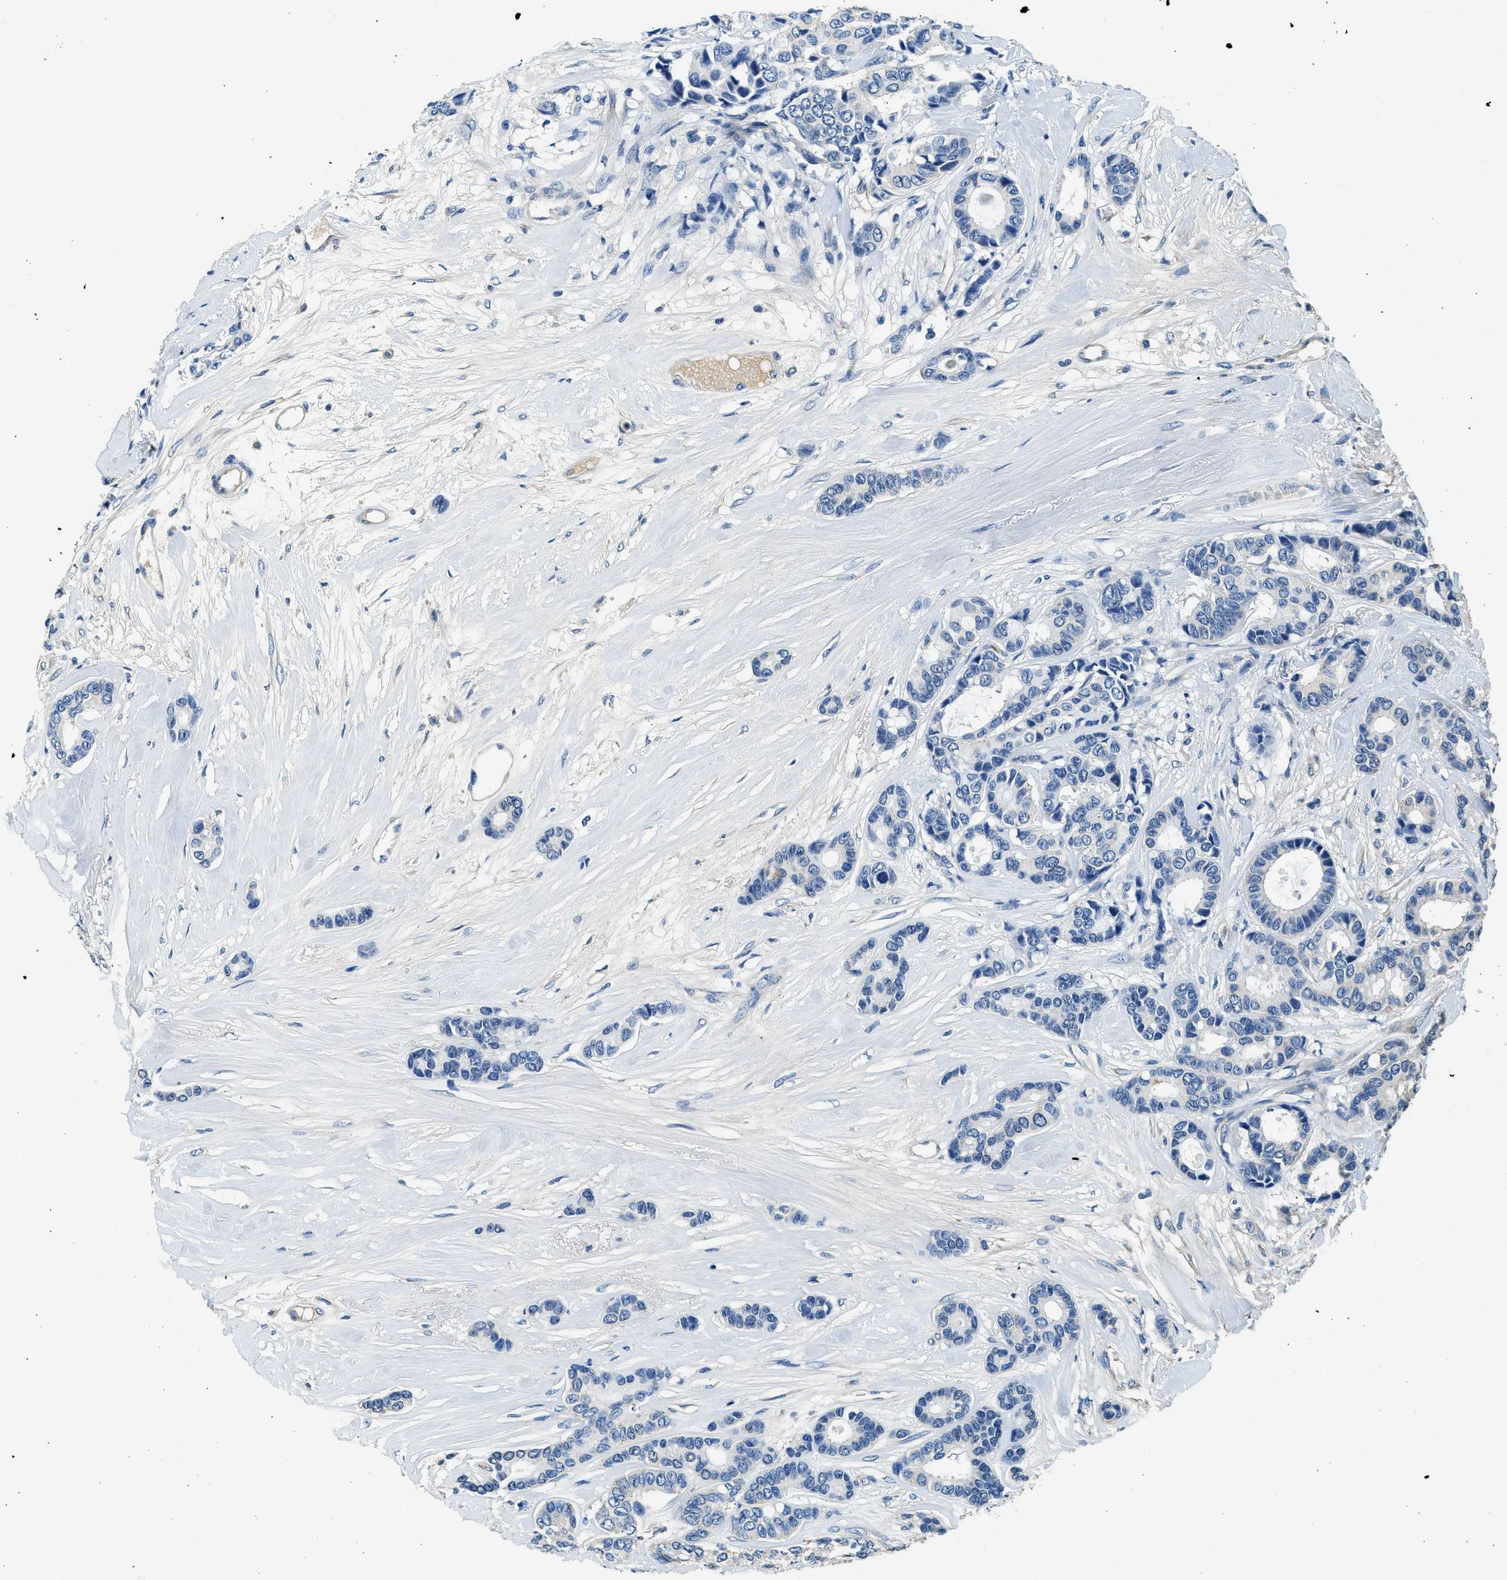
{"staining": {"intensity": "negative", "quantity": "none", "location": "none"}, "tissue": "breast cancer", "cell_type": "Tumor cells", "image_type": "cancer", "snomed": [{"axis": "morphology", "description": "Duct carcinoma"}, {"axis": "topography", "description": "Breast"}], "caption": "Tumor cells show no significant protein expression in invasive ductal carcinoma (breast). (Immunohistochemistry (ihc), brightfield microscopy, high magnification).", "gene": "TMEM186", "patient": {"sex": "female", "age": 87}}